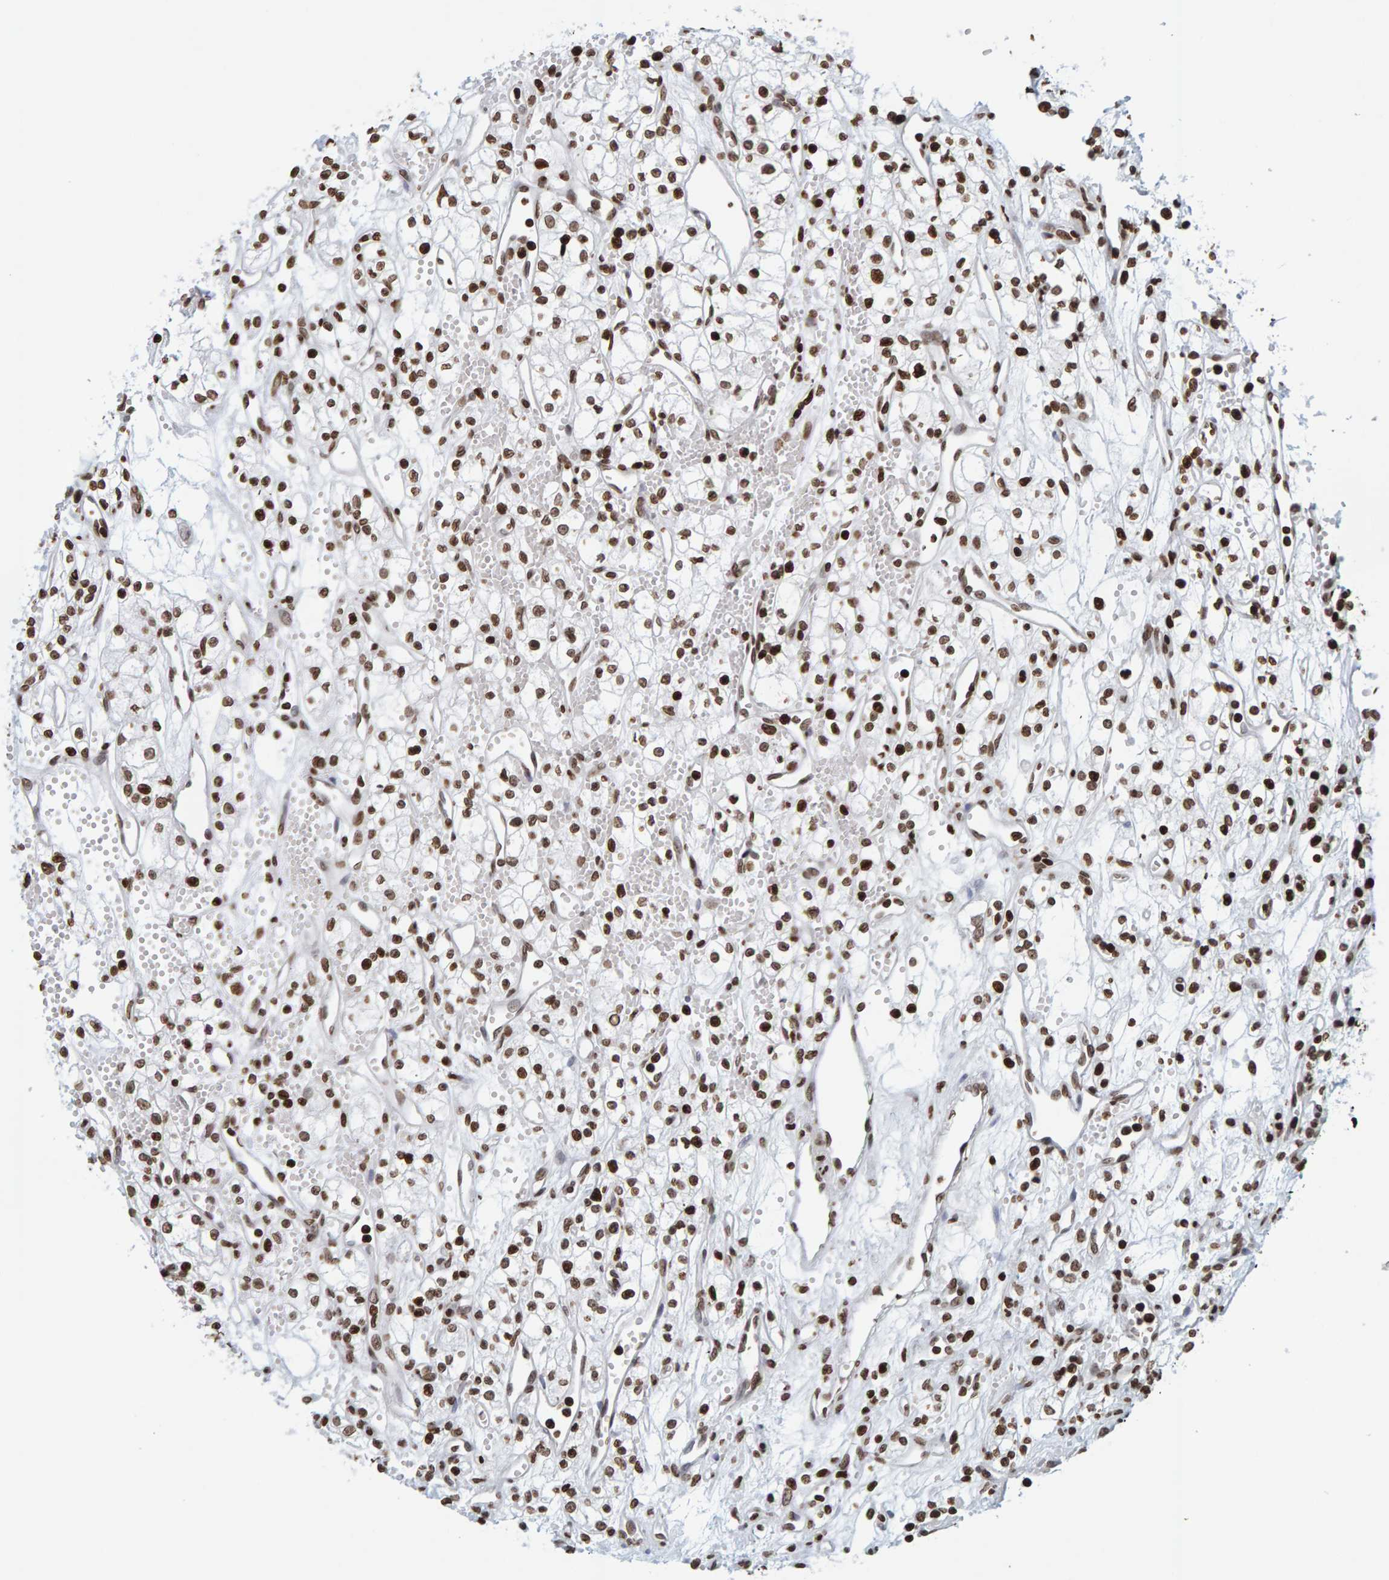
{"staining": {"intensity": "strong", "quantity": ">75%", "location": "nuclear"}, "tissue": "renal cancer", "cell_type": "Tumor cells", "image_type": "cancer", "snomed": [{"axis": "morphology", "description": "Adenocarcinoma, NOS"}, {"axis": "topography", "description": "Kidney"}], "caption": "Protein staining demonstrates strong nuclear positivity in about >75% of tumor cells in renal cancer (adenocarcinoma). (brown staining indicates protein expression, while blue staining denotes nuclei).", "gene": "BRF2", "patient": {"sex": "male", "age": 59}}